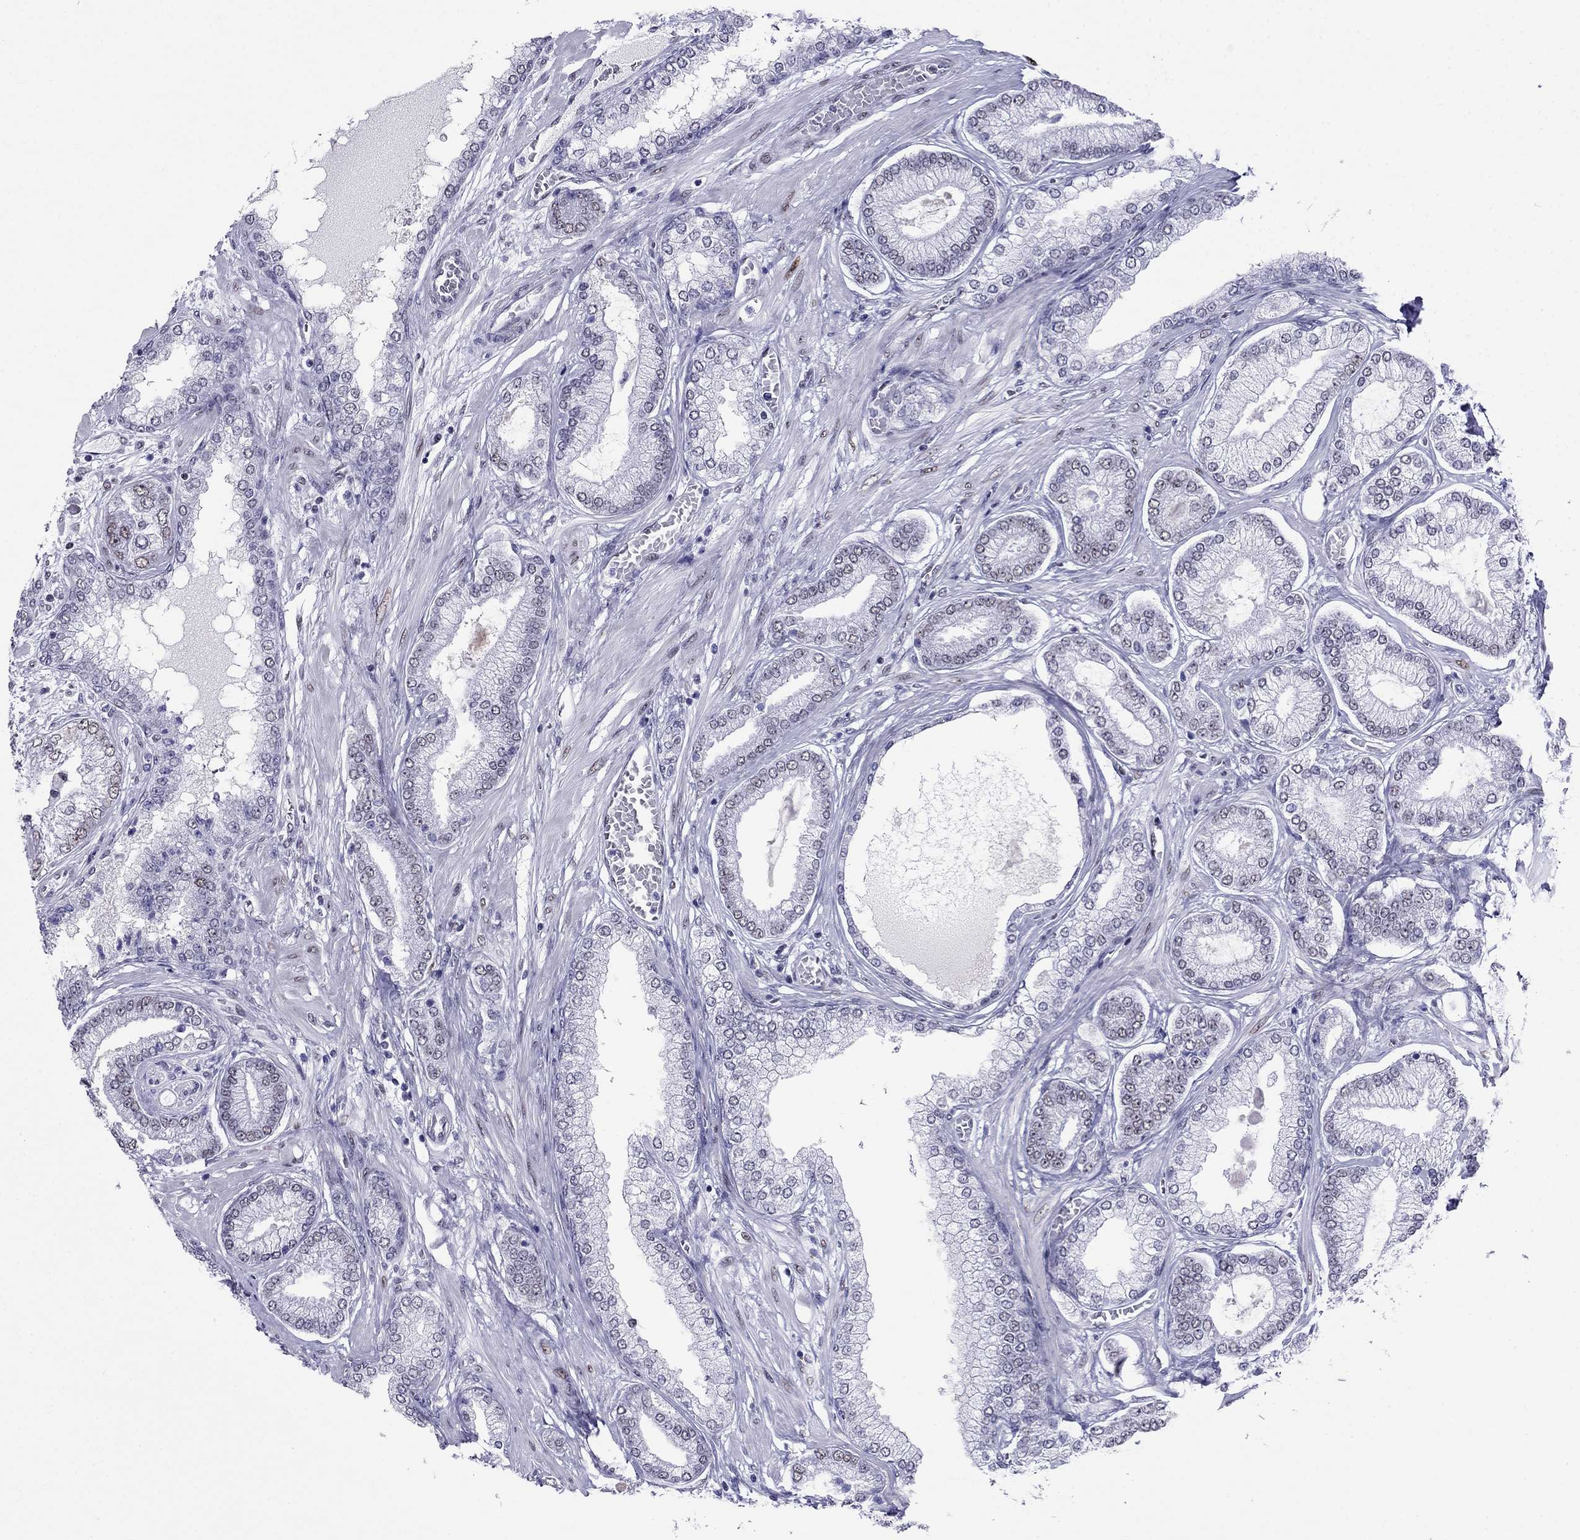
{"staining": {"intensity": "negative", "quantity": "none", "location": "none"}, "tissue": "prostate cancer", "cell_type": "Tumor cells", "image_type": "cancer", "snomed": [{"axis": "morphology", "description": "Adenocarcinoma, Low grade"}, {"axis": "topography", "description": "Prostate"}], "caption": "IHC histopathology image of prostate cancer (adenocarcinoma (low-grade)) stained for a protein (brown), which reveals no expression in tumor cells. (DAB (3,3'-diaminobenzidine) immunohistochemistry (IHC), high magnification).", "gene": "PPM1G", "patient": {"sex": "male", "age": 57}}